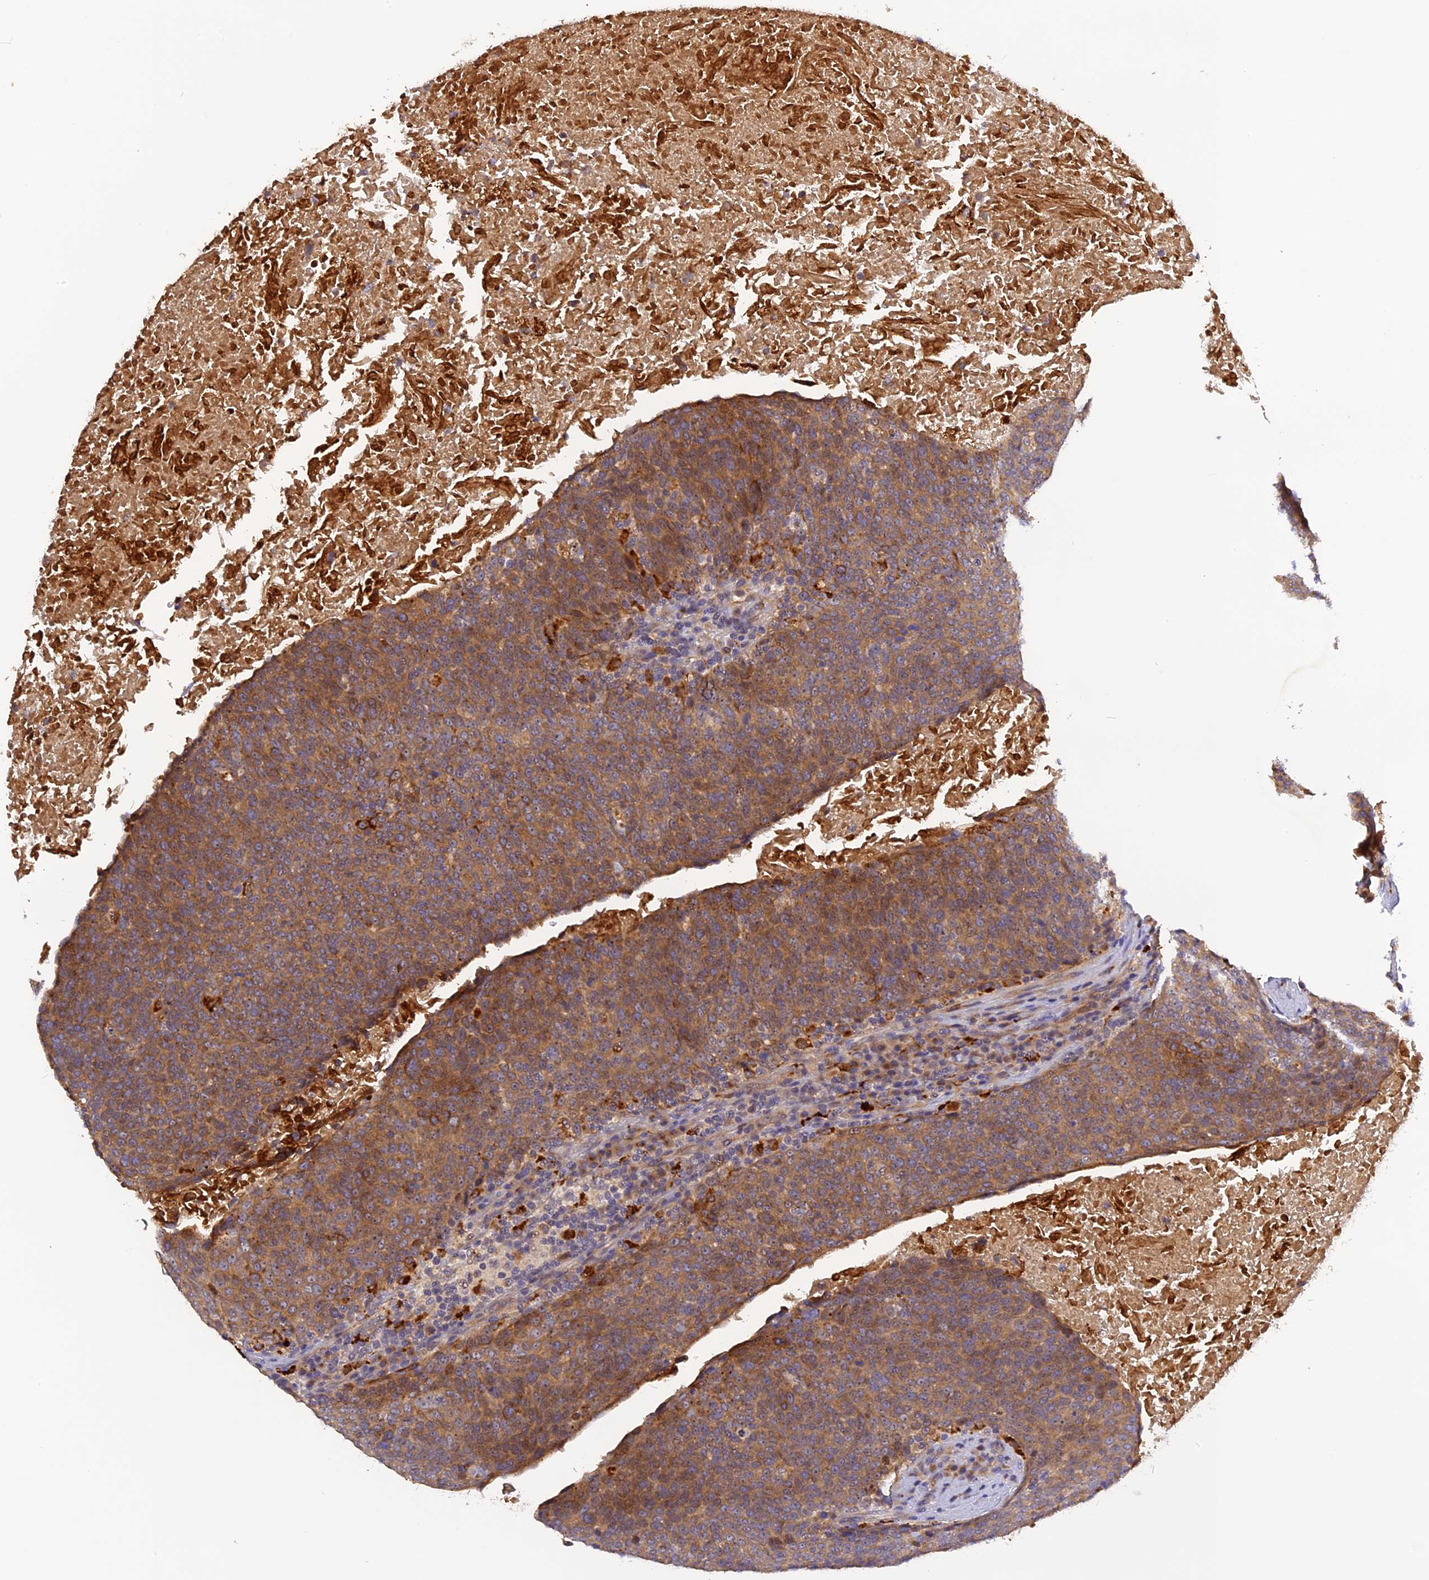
{"staining": {"intensity": "moderate", "quantity": ">75%", "location": "cytoplasmic/membranous"}, "tissue": "head and neck cancer", "cell_type": "Tumor cells", "image_type": "cancer", "snomed": [{"axis": "morphology", "description": "Squamous cell carcinoma, NOS"}, {"axis": "morphology", "description": "Squamous cell carcinoma, metastatic, NOS"}, {"axis": "topography", "description": "Lymph node"}, {"axis": "topography", "description": "Head-Neck"}], "caption": "Tumor cells display moderate cytoplasmic/membranous expression in about >75% of cells in head and neck cancer (squamous cell carcinoma). (Stains: DAB in brown, nuclei in blue, Microscopy: brightfield microscopy at high magnification).", "gene": "FNIP2", "patient": {"sex": "male", "age": 62}}